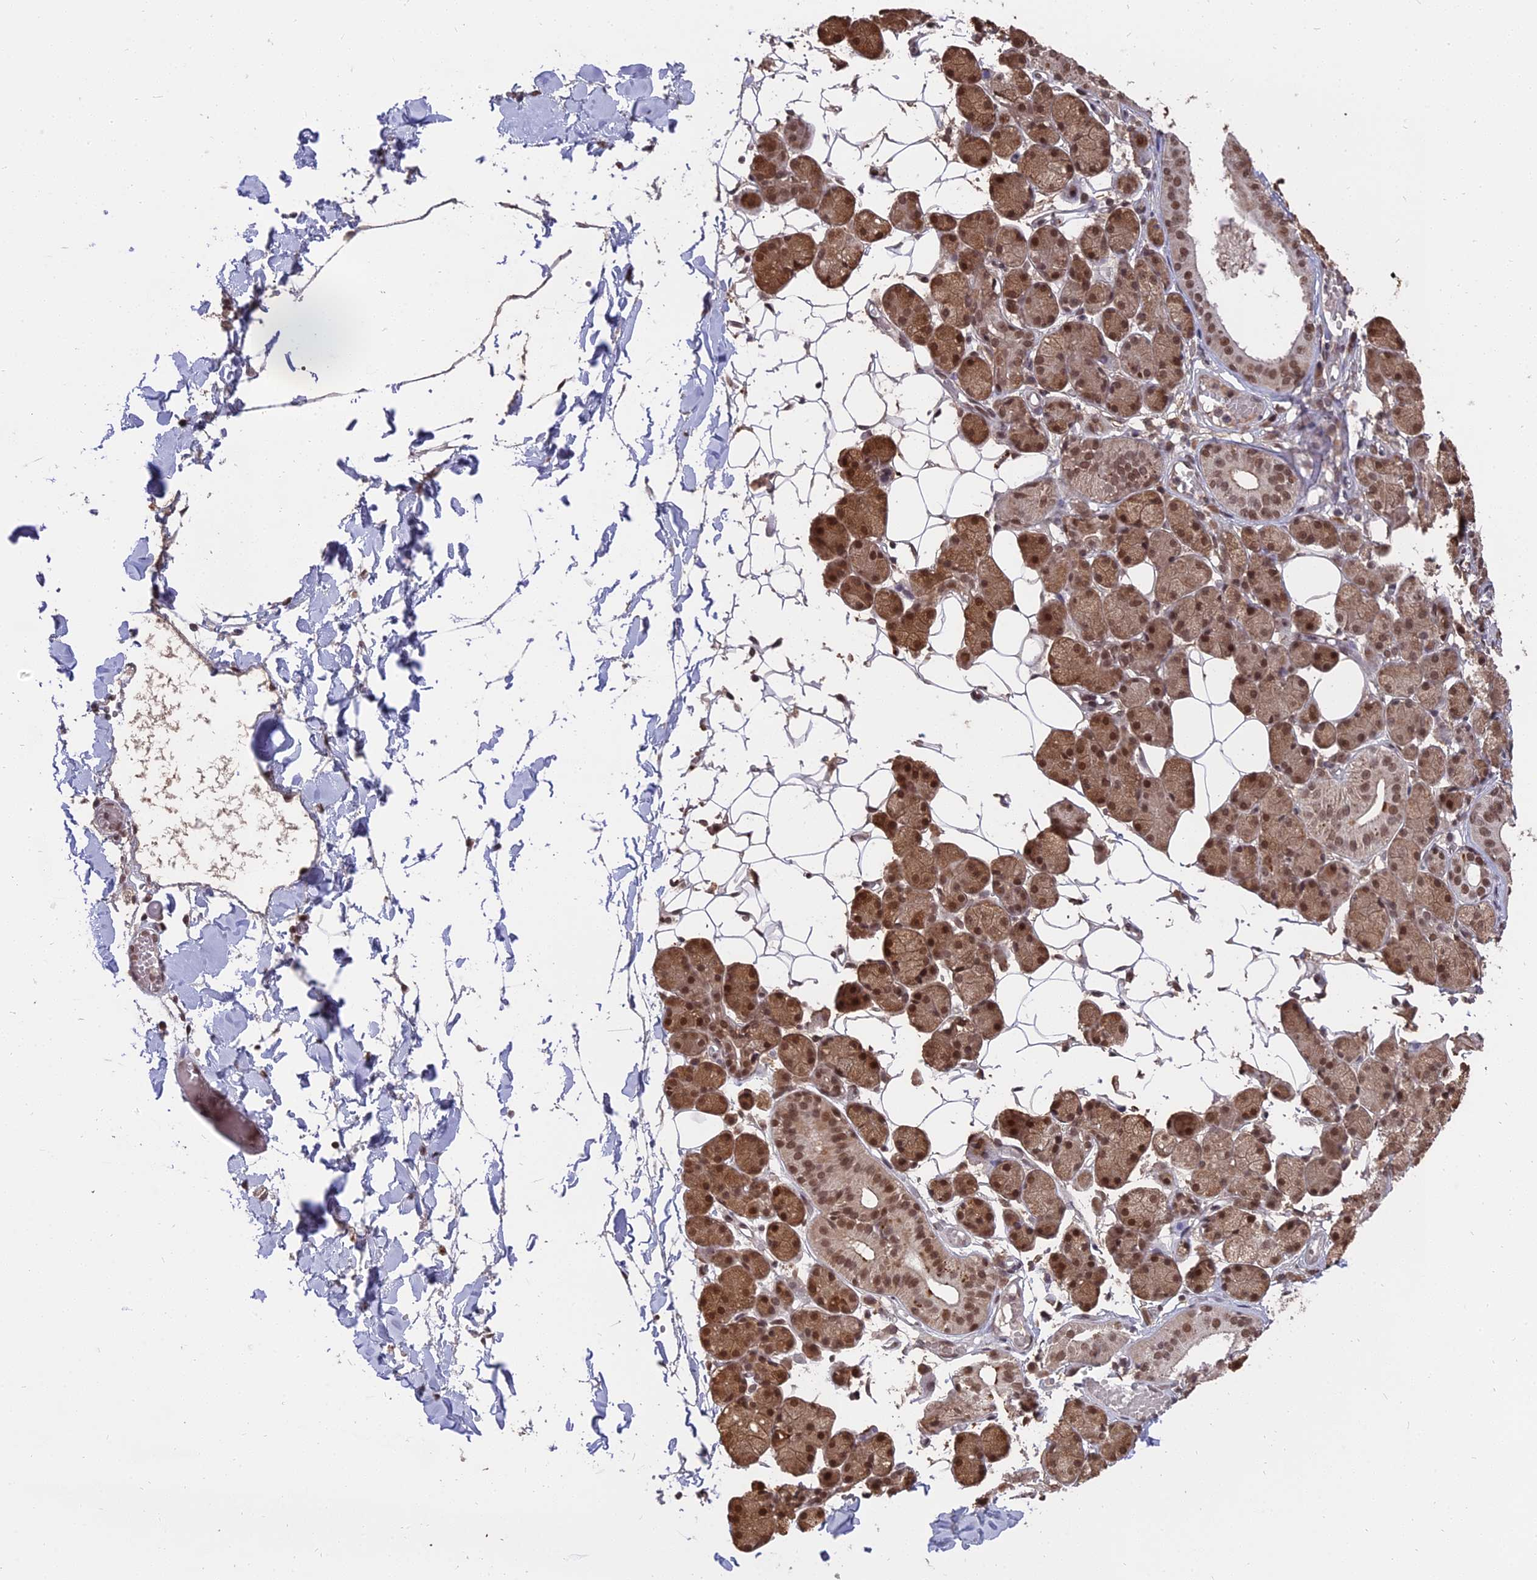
{"staining": {"intensity": "moderate", "quantity": ">75%", "location": "cytoplasmic/membranous,nuclear"}, "tissue": "salivary gland", "cell_type": "Glandular cells", "image_type": "normal", "snomed": [{"axis": "morphology", "description": "Normal tissue, NOS"}, {"axis": "topography", "description": "Salivary gland"}], "caption": "Immunohistochemistry (IHC) micrograph of benign salivary gland: salivary gland stained using immunohistochemistry (IHC) exhibits medium levels of moderate protein expression localized specifically in the cytoplasmic/membranous,nuclear of glandular cells, appearing as a cytoplasmic/membranous,nuclear brown color.", "gene": "NR1H3", "patient": {"sex": "female", "age": 33}}